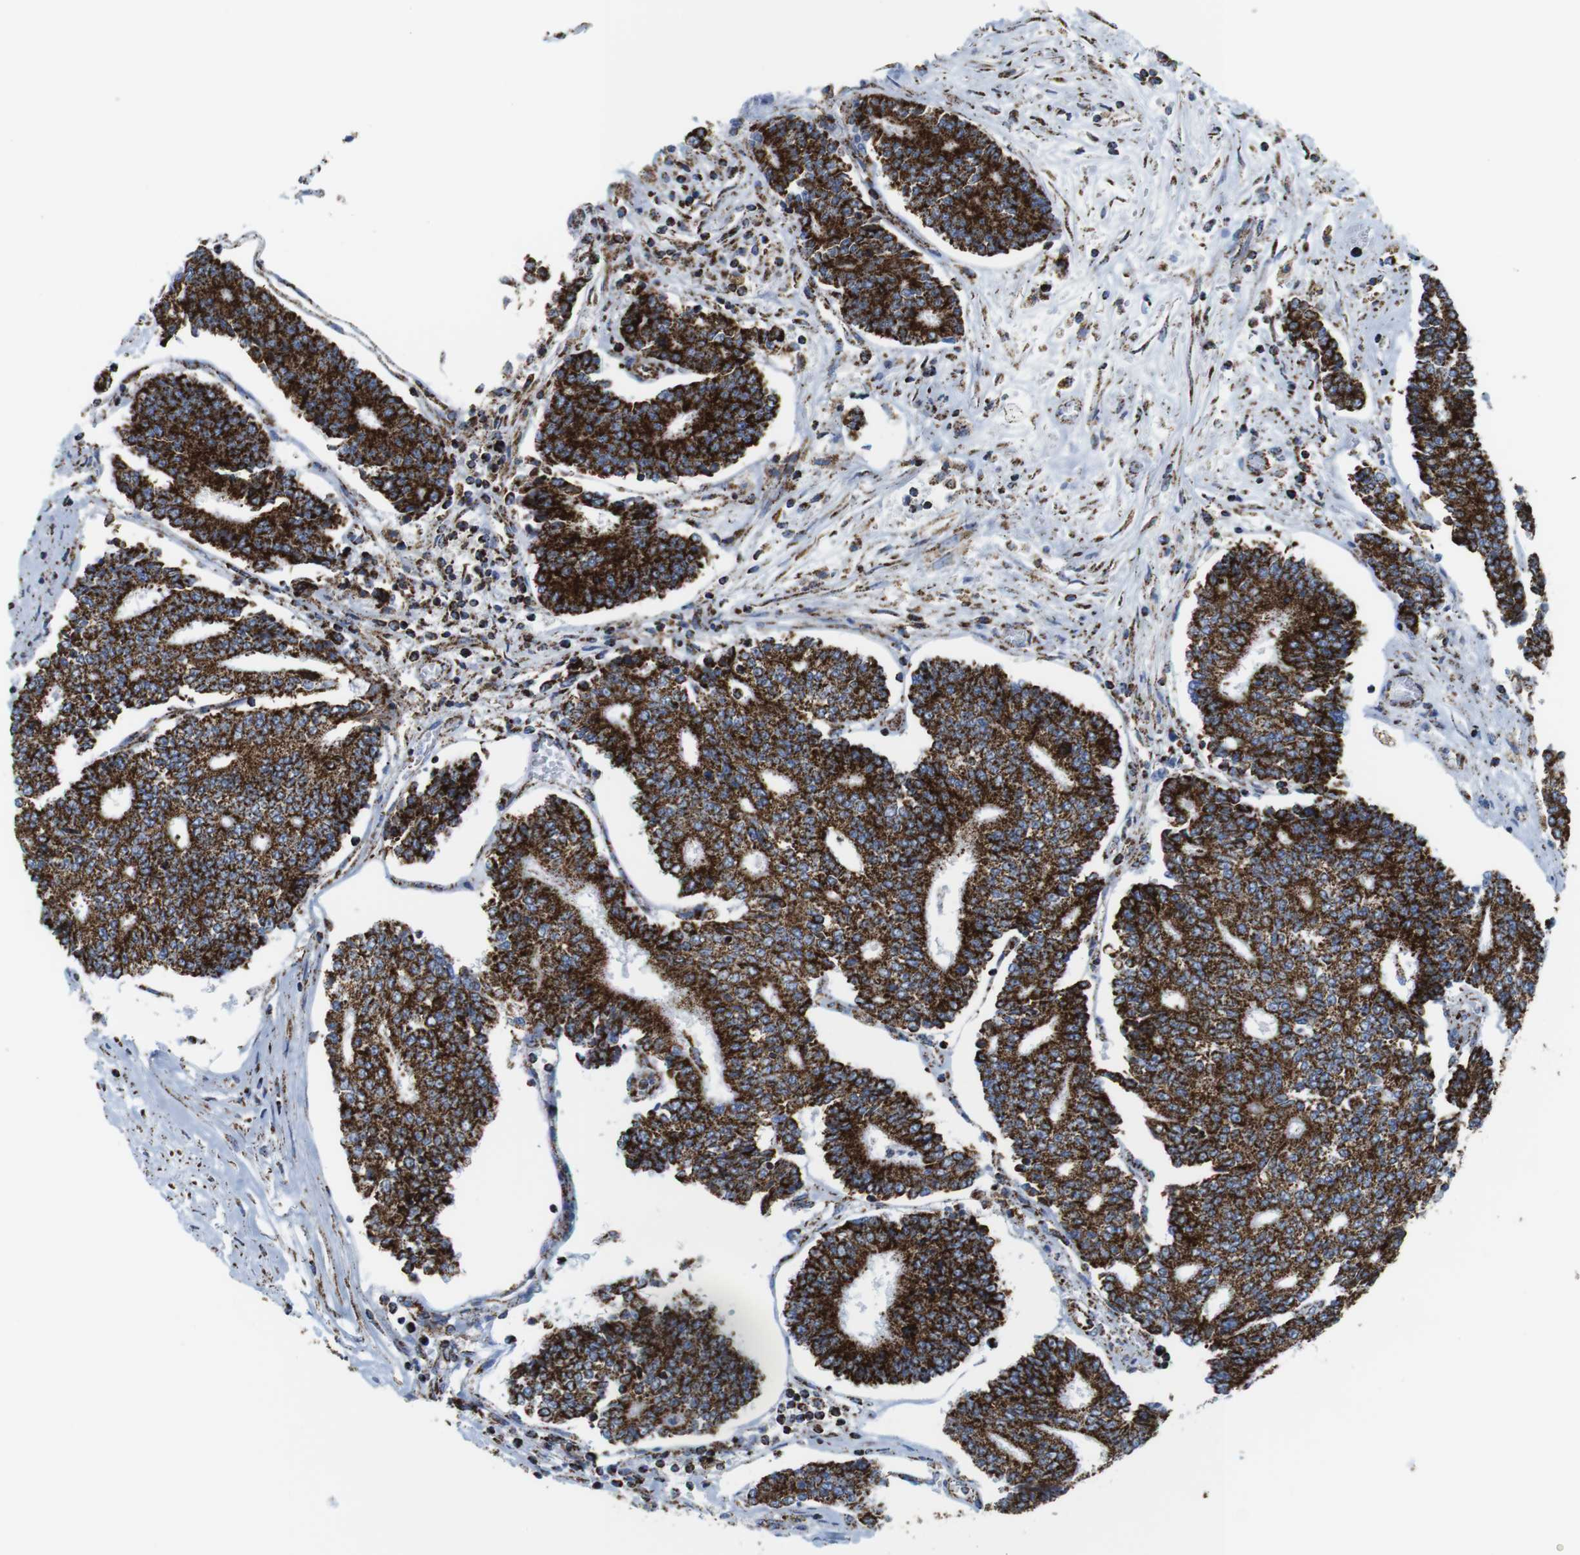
{"staining": {"intensity": "strong", "quantity": ">75%", "location": "cytoplasmic/membranous"}, "tissue": "prostate cancer", "cell_type": "Tumor cells", "image_type": "cancer", "snomed": [{"axis": "morphology", "description": "Normal tissue, NOS"}, {"axis": "morphology", "description": "Adenocarcinoma, High grade"}, {"axis": "topography", "description": "Prostate"}, {"axis": "topography", "description": "Seminal veicle"}], "caption": "The micrograph exhibits a brown stain indicating the presence of a protein in the cytoplasmic/membranous of tumor cells in high-grade adenocarcinoma (prostate).", "gene": "ATP5PO", "patient": {"sex": "male", "age": 55}}